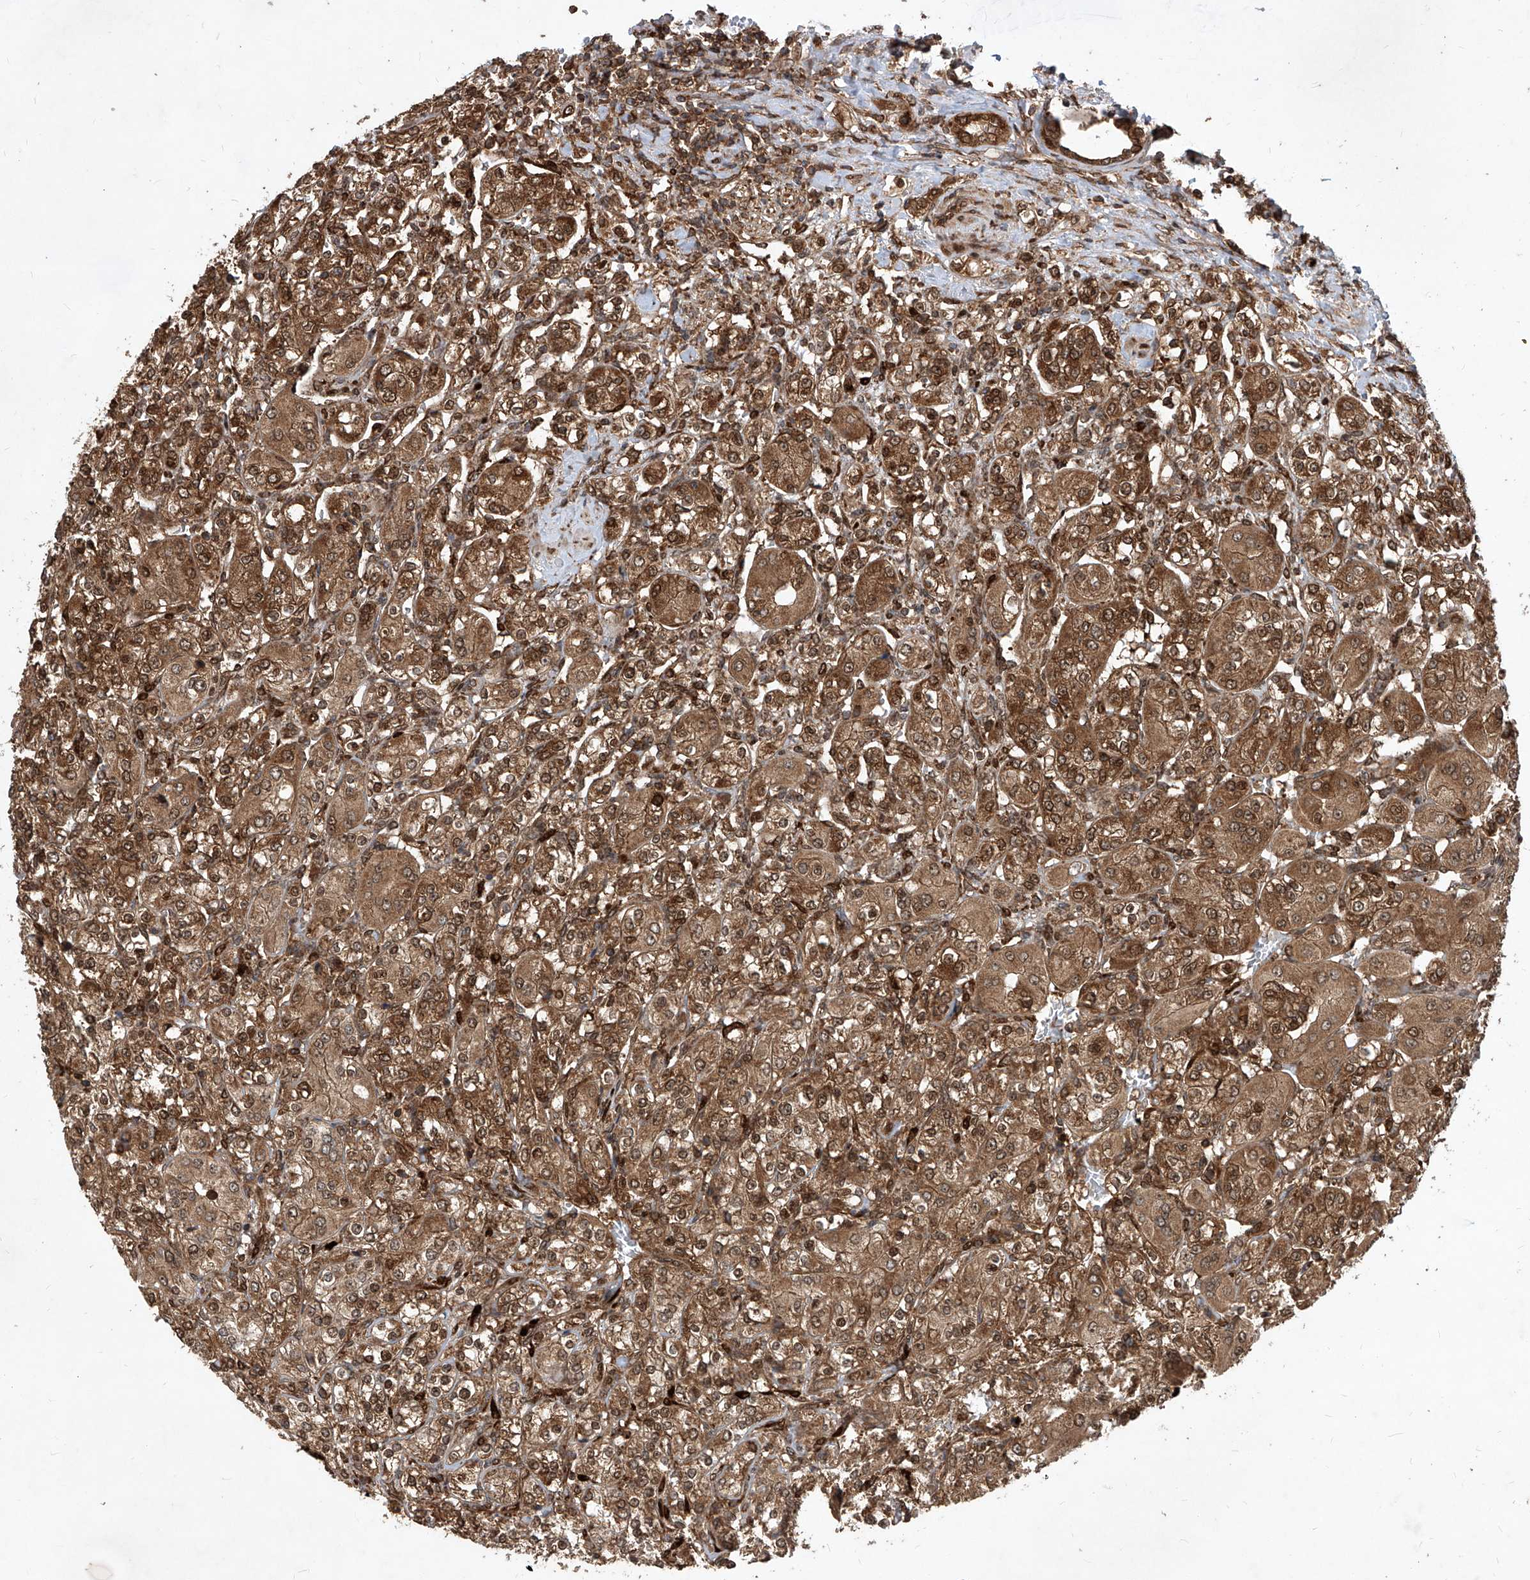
{"staining": {"intensity": "moderate", "quantity": ">75%", "location": "cytoplasmic/membranous,nuclear"}, "tissue": "renal cancer", "cell_type": "Tumor cells", "image_type": "cancer", "snomed": [{"axis": "morphology", "description": "Adenocarcinoma, NOS"}, {"axis": "topography", "description": "Kidney"}], "caption": "DAB immunohistochemical staining of human renal cancer (adenocarcinoma) reveals moderate cytoplasmic/membranous and nuclear protein positivity in about >75% of tumor cells.", "gene": "MAGED2", "patient": {"sex": "male", "age": 77}}